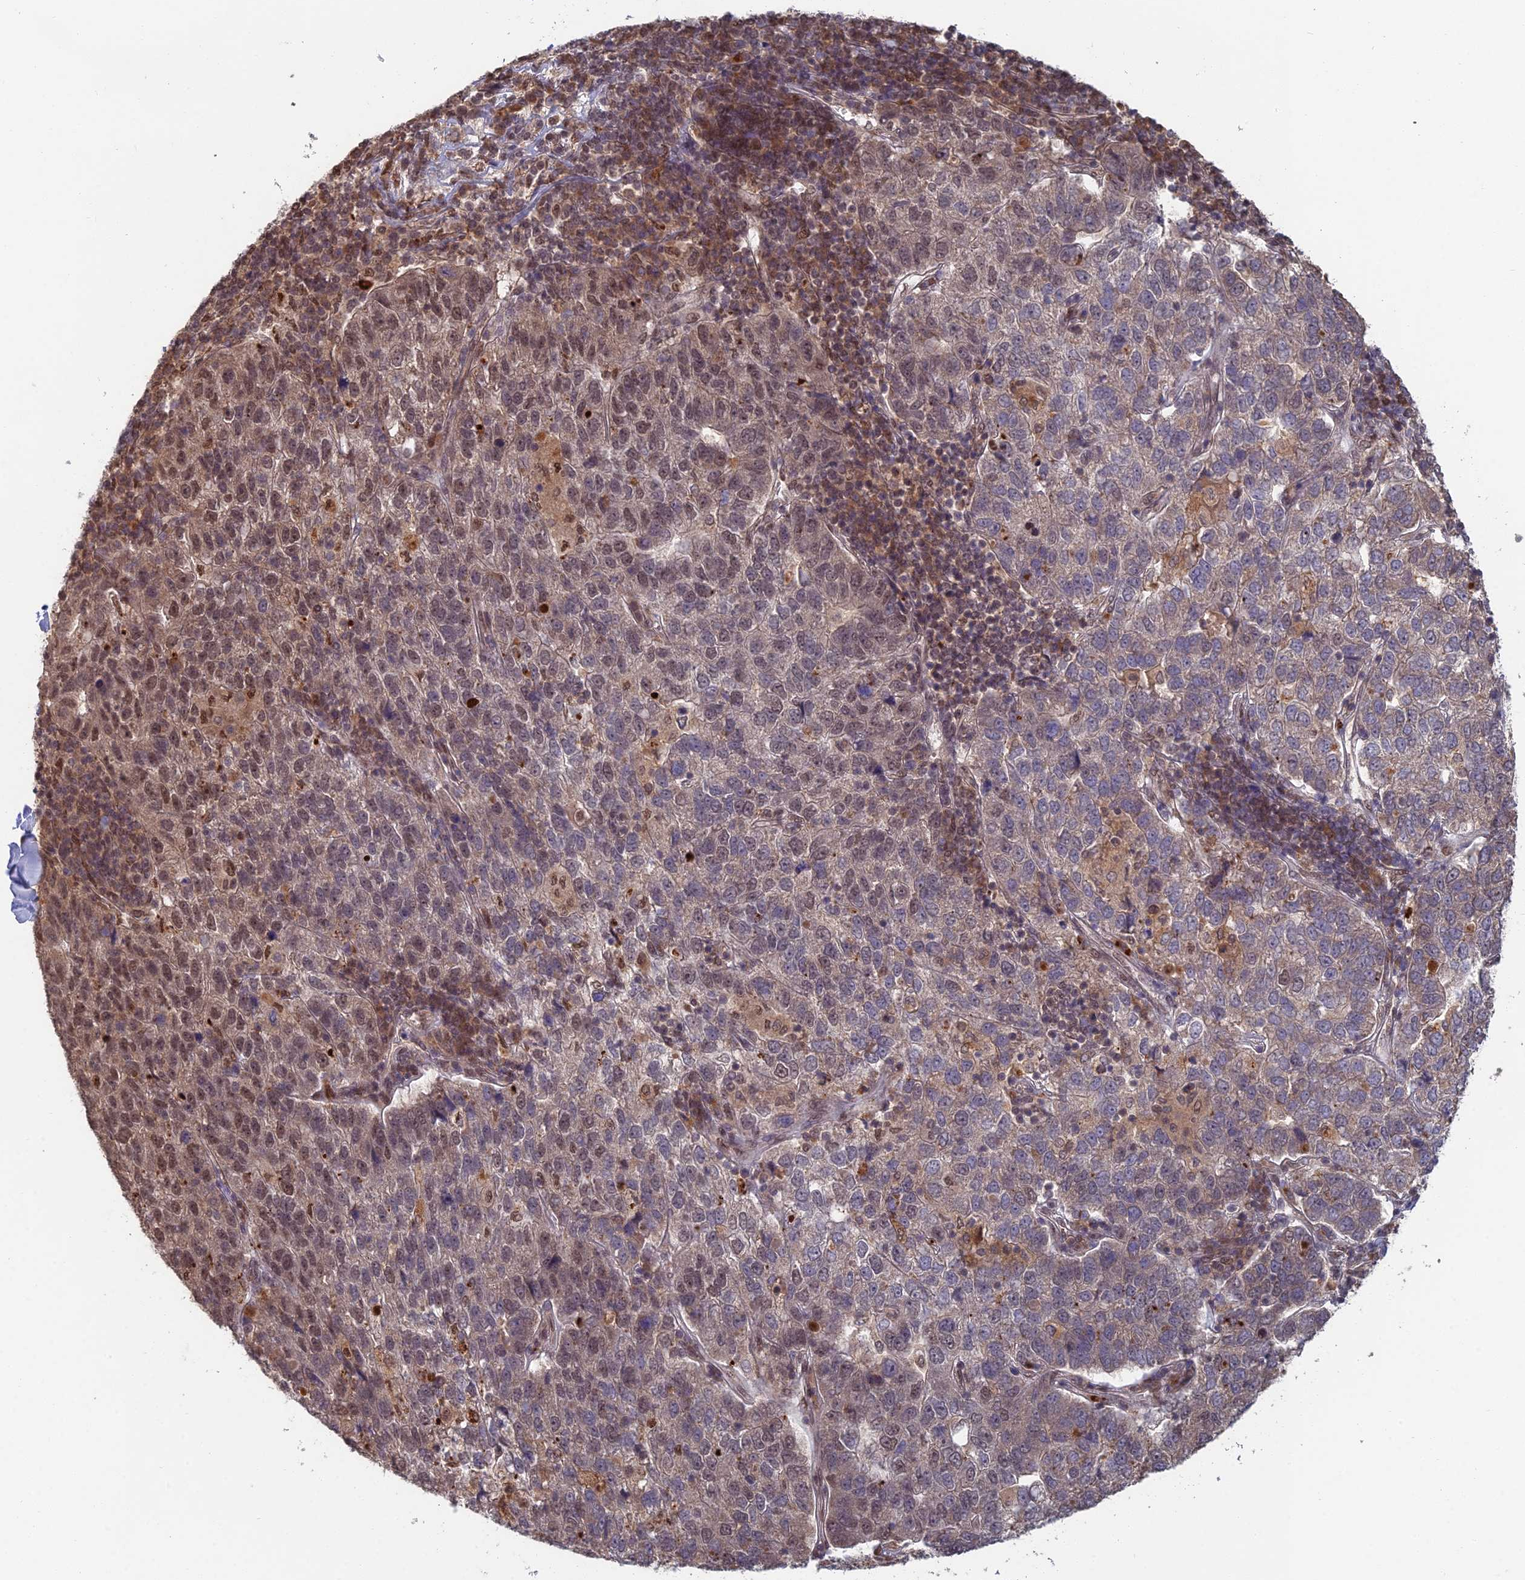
{"staining": {"intensity": "moderate", "quantity": "25%-75%", "location": "nuclear"}, "tissue": "pancreatic cancer", "cell_type": "Tumor cells", "image_type": "cancer", "snomed": [{"axis": "morphology", "description": "Adenocarcinoma, NOS"}, {"axis": "topography", "description": "Pancreas"}], "caption": "High-magnification brightfield microscopy of pancreatic cancer stained with DAB (3,3'-diaminobenzidine) (brown) and counterstained with hematoxylin (blue). tumor cells exhibit moderate nuclear staining is seen in about25%-75% of cells. The staining is performed using DAB (3,3'-diaminobenzidine) brown chromogen to label protein expression. The nuclei are counter-stained blue using hematoxylin.", "gene": "RANBP3", "patient": {"sex": "female", "age": 61}}